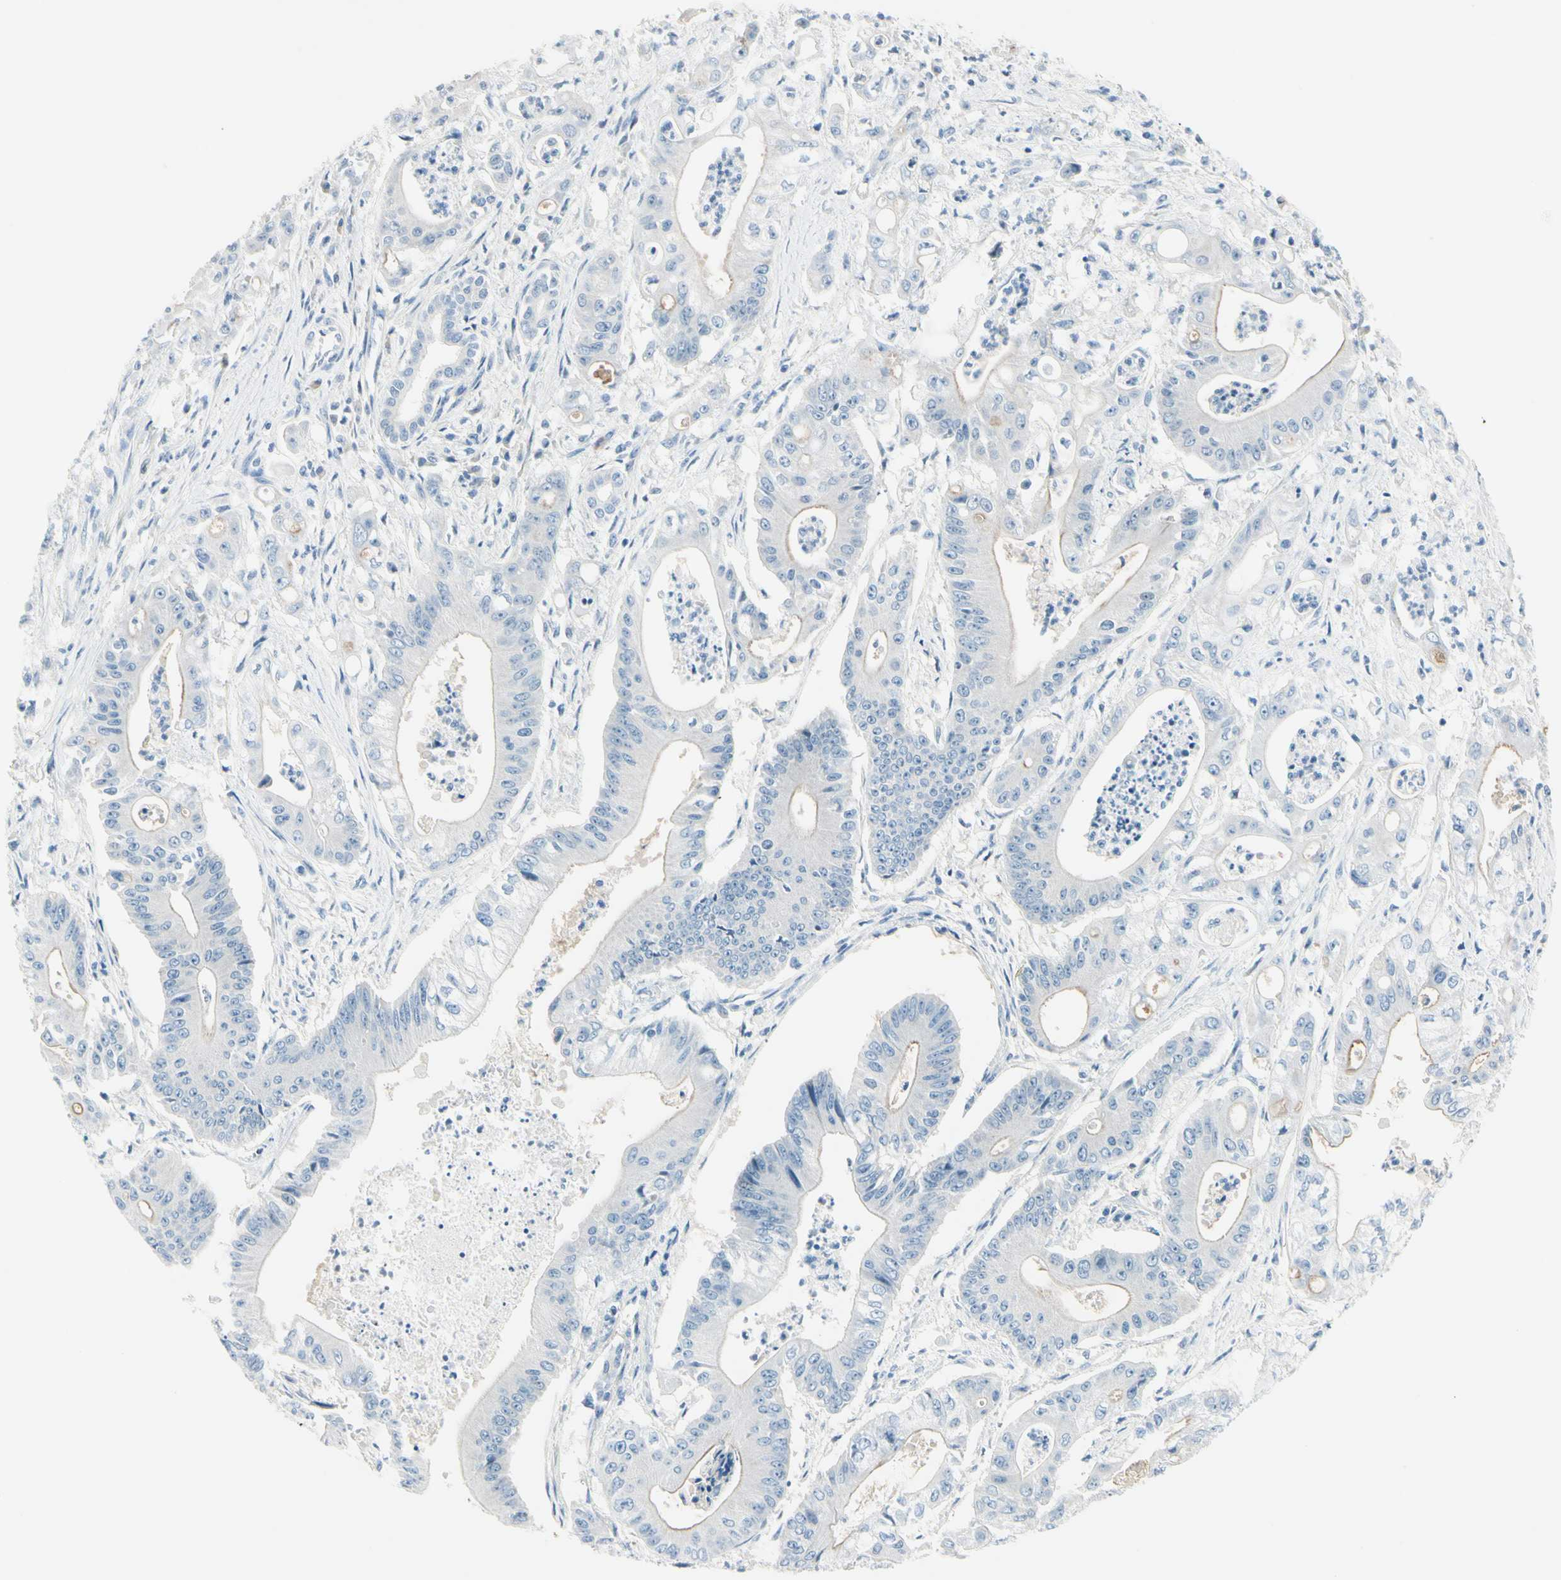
{"staining": {"intensity": "weak", "quantity": "<25%", "location": "cytoplasmic/membranous"}, "tissue": "pancreatic cancer", "cell_type": "Tumor cells", "image_type": "cancer", "snomed": [{"axis": "morphology", "description": "Normal tissue, NOS"}, {"axis": "topography", "description": "Lymph node"}], "caption": "IHC micrograph of neoplastic tissue: pancreatic cancer stained with DAB displays no significant protein expression in tumor cells.", "gene": "PEBP1", "patient": {"sex": "male", "age": 62}}